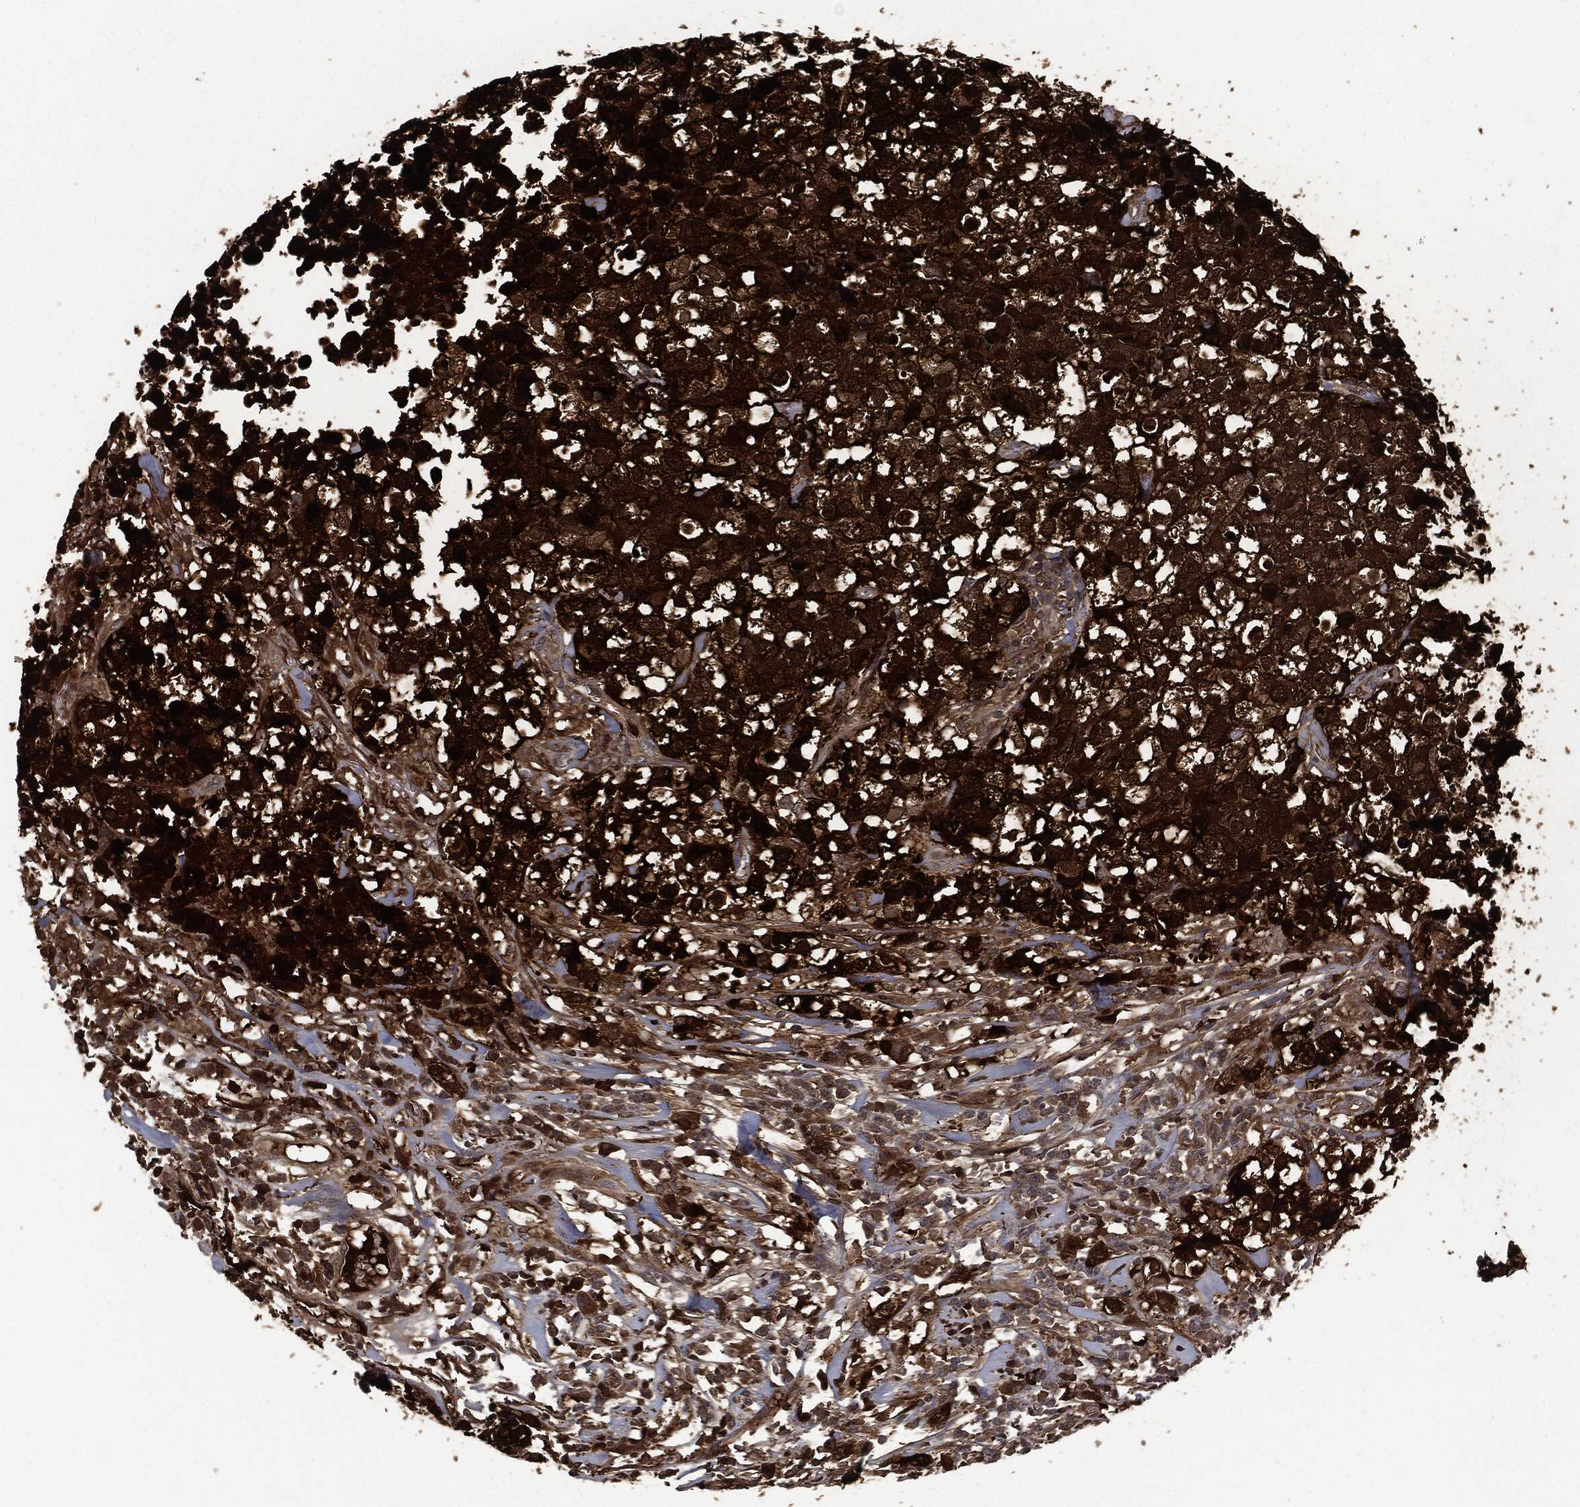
{"staining": {"intensity": "strong", "quantity": ">75%", "location": "cytoplasmic/membranous"}, "tissue": "breast cancer", "cell_type": "Tumor cells", "image_type": "cancer", "snomed": [{"axis": "morphology", "description": "Duct carcinoma"}, {"axis": "topography", "description": "Breast"}], "caption": "This image demonstrates breast cancer (infiltrating ductal carcinoma) stained with immunohistochemistry to label a protein in brown. The cytoplasmic/membranous of tumor cells show strong positivity for the protein. Nuclei are counter-stained blue.", "gene": "CRABP2", "patient": {"sex": "female", "age": 30}}